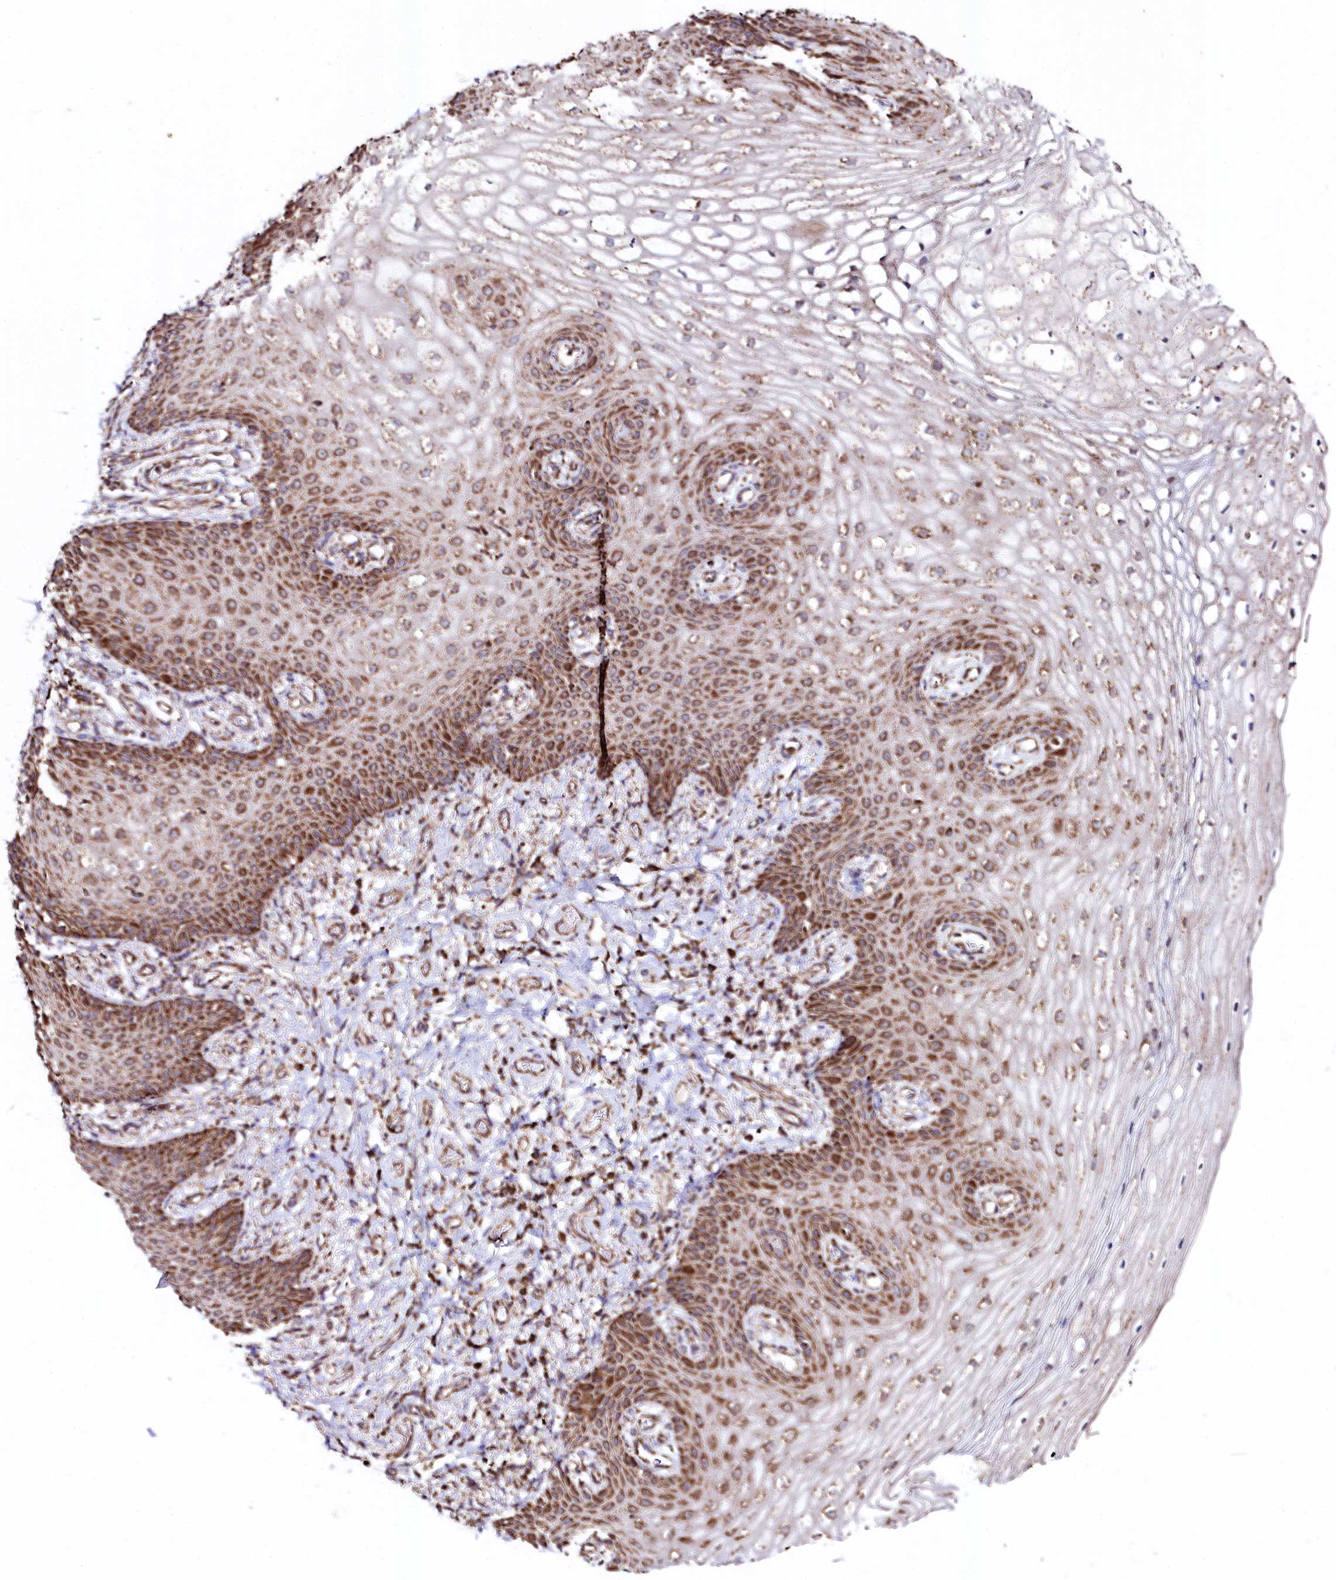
{"staining": {"intensity": "strong", "quantity": ">75%", "location": "cytoplasmic/membranous"}, "tissue": "vagina", "cell_type": "Squamous epithelial cells", "image_type": "normal", "snomed": [{"axis": "morphology", "description": "Normal tissue, NOS"}, {"axis": "topography", "description": "Vagina"}], "caption": "Immunohistochemistry (IHC) (DAB (3,3'-diaminobenzidine)) staining of normal human vagina displays strong cytoplasmic/membranous protein expression in about >75% of squamous epithelial cells.", "gene": "CLYBL", "patient": {"sex": "female", "age": 60}}